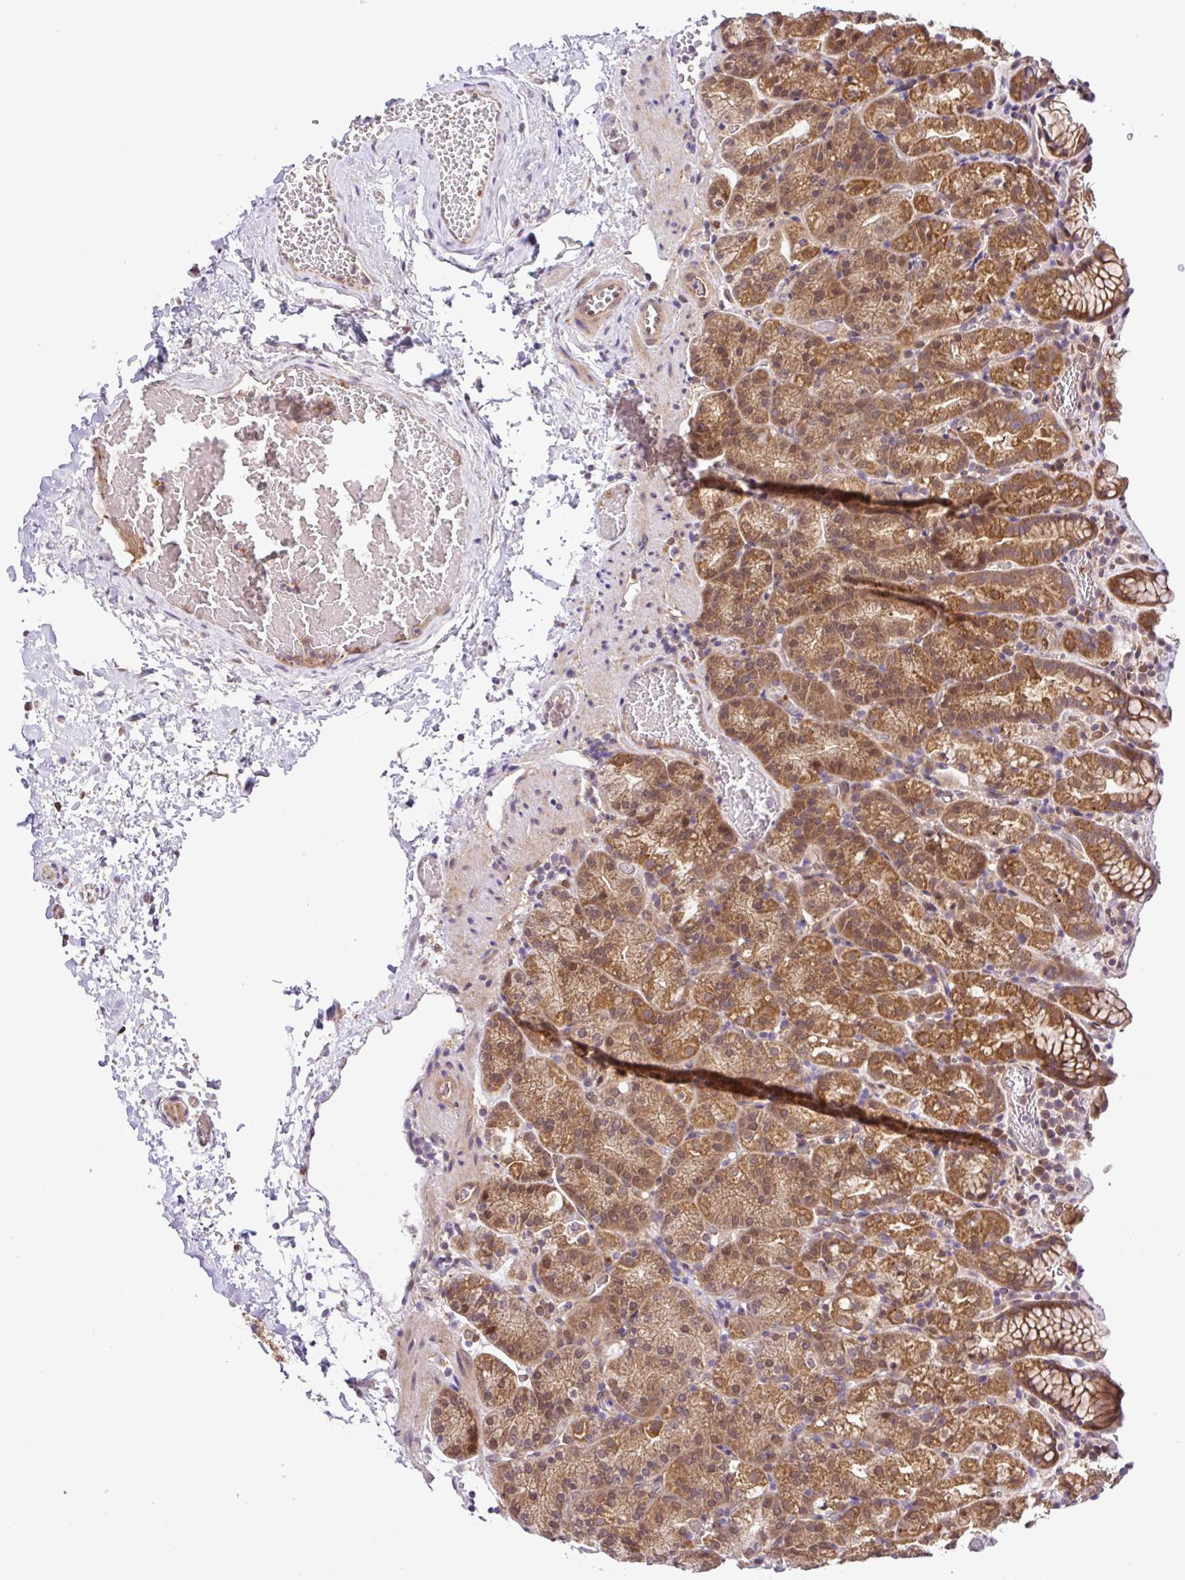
{"staining": {"intensity": "moderate", "quantity": ">75%", "location": "cytoplasmic/membranous,nuclear"}, "tissue": "stomach", "cell_type": "Glandular cells", "image_type": "normal", "snomed": [{"axis": "morphology", "description": "Normal tissue, NOS"}, {"axis": "topography", "description": "Stomach, upper"}], "caption": "About >75% of glandular cells in normal human stomach exhibit moderate cytoplasmic/membranous,nuclear protein staining as visualized by brown immunohistochemical staining.", "gene": "UBE4A", "patient": {"sex": "female", "age": 81}}